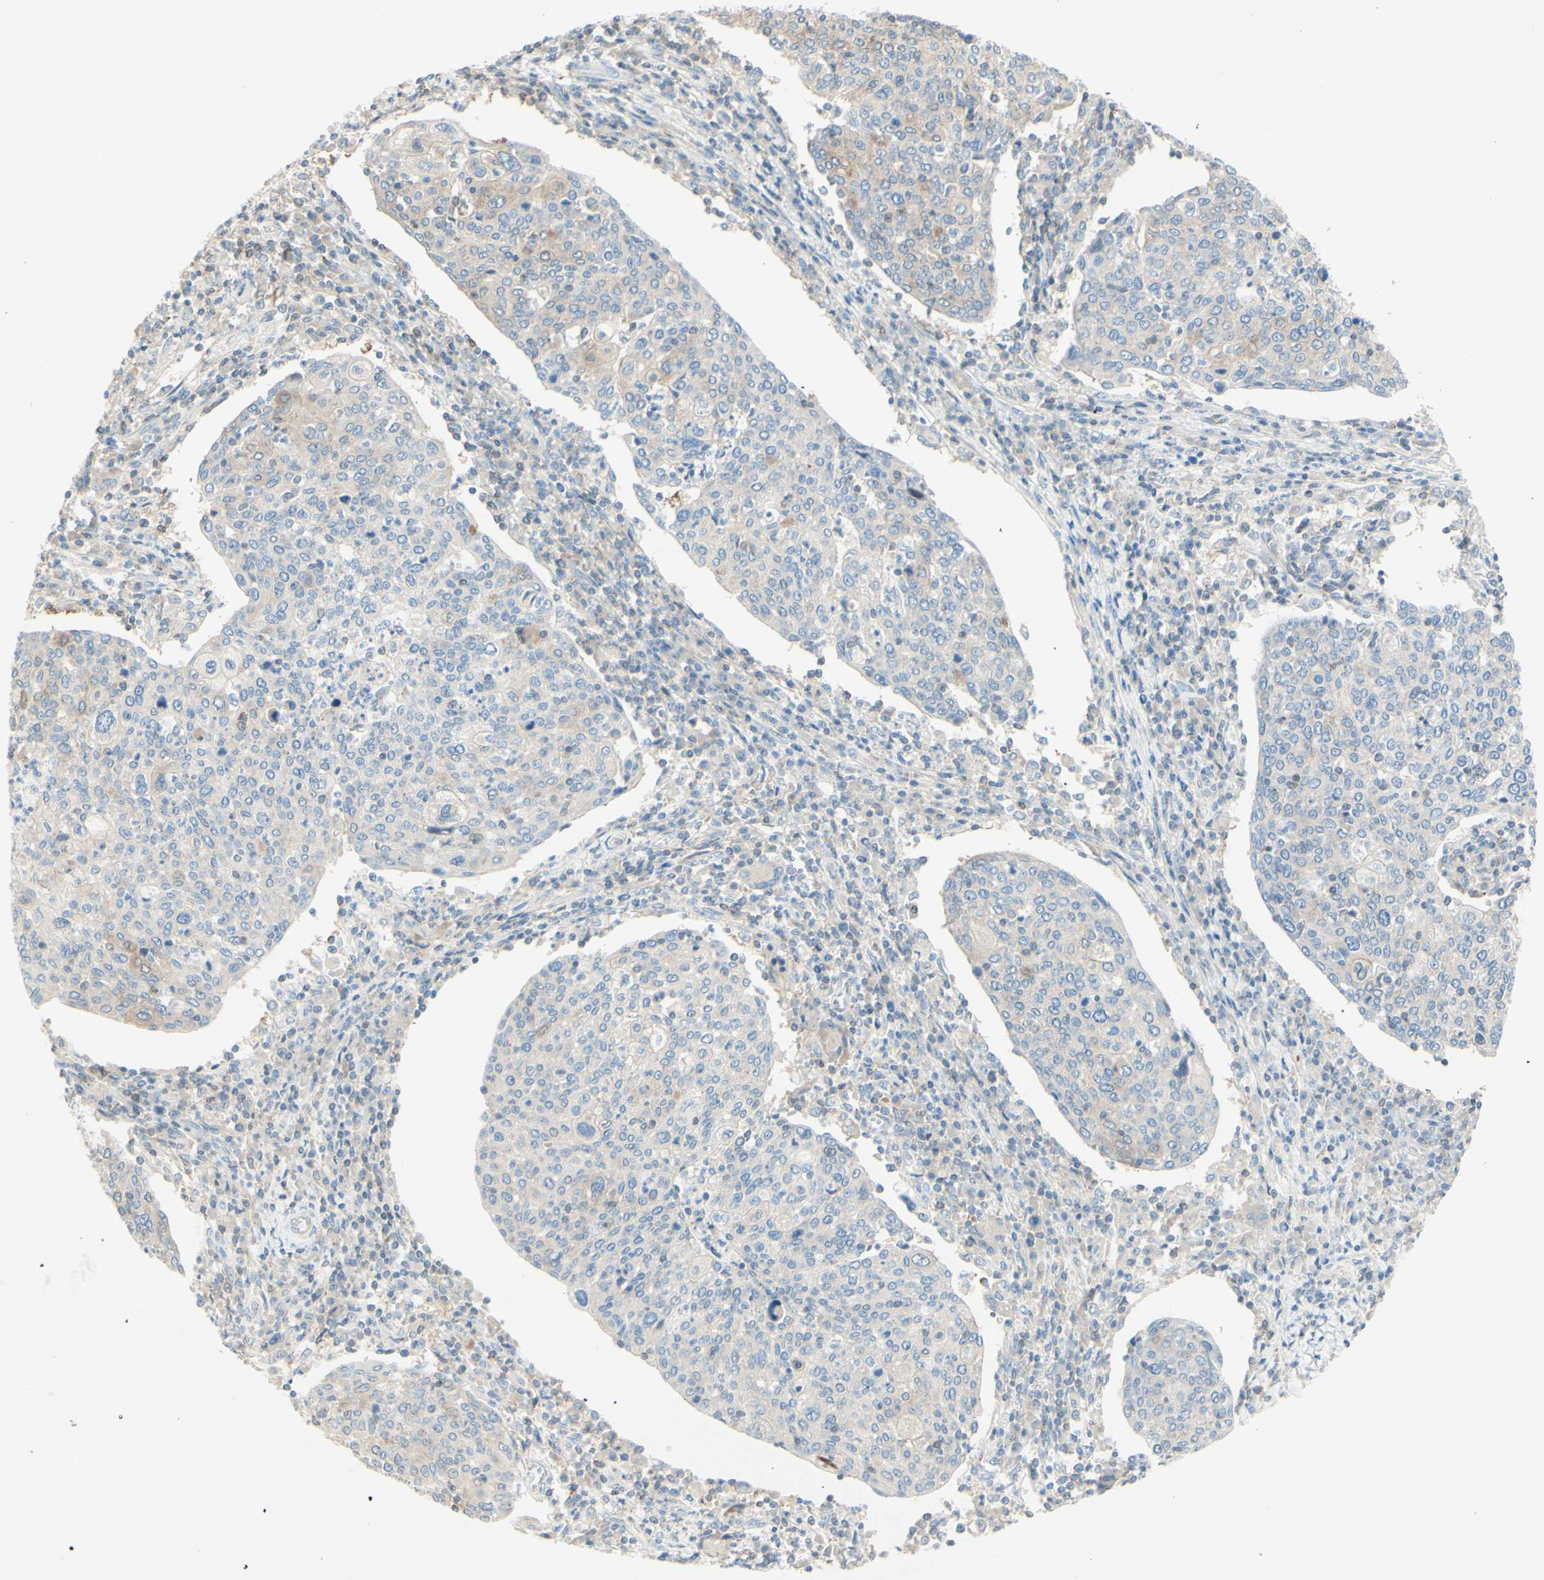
{"staining": {"intensity": "weak", "quantity": "<25%", "location": "cytoplasmic/membranous"}, "tissue": "cervical cancer", "cell_type": "Tumor cells", "image_type": "cancer", "snomed": [{"axis": "morphology", "description": "Squamous cell carcinoma, NOS"}, {"axis": "topography", "description": "Cervix"}], "caption": "High magnification brightfield microscopy of cervical squamous cell carcinoma stained with DAB (3,3'-diaminobenzidine) (brown) and counterstained with hematoxylin (blue): tumor cells show no significant expression.", "gene": "MTM1", "patient": {"sex": "female", "age": 40}}